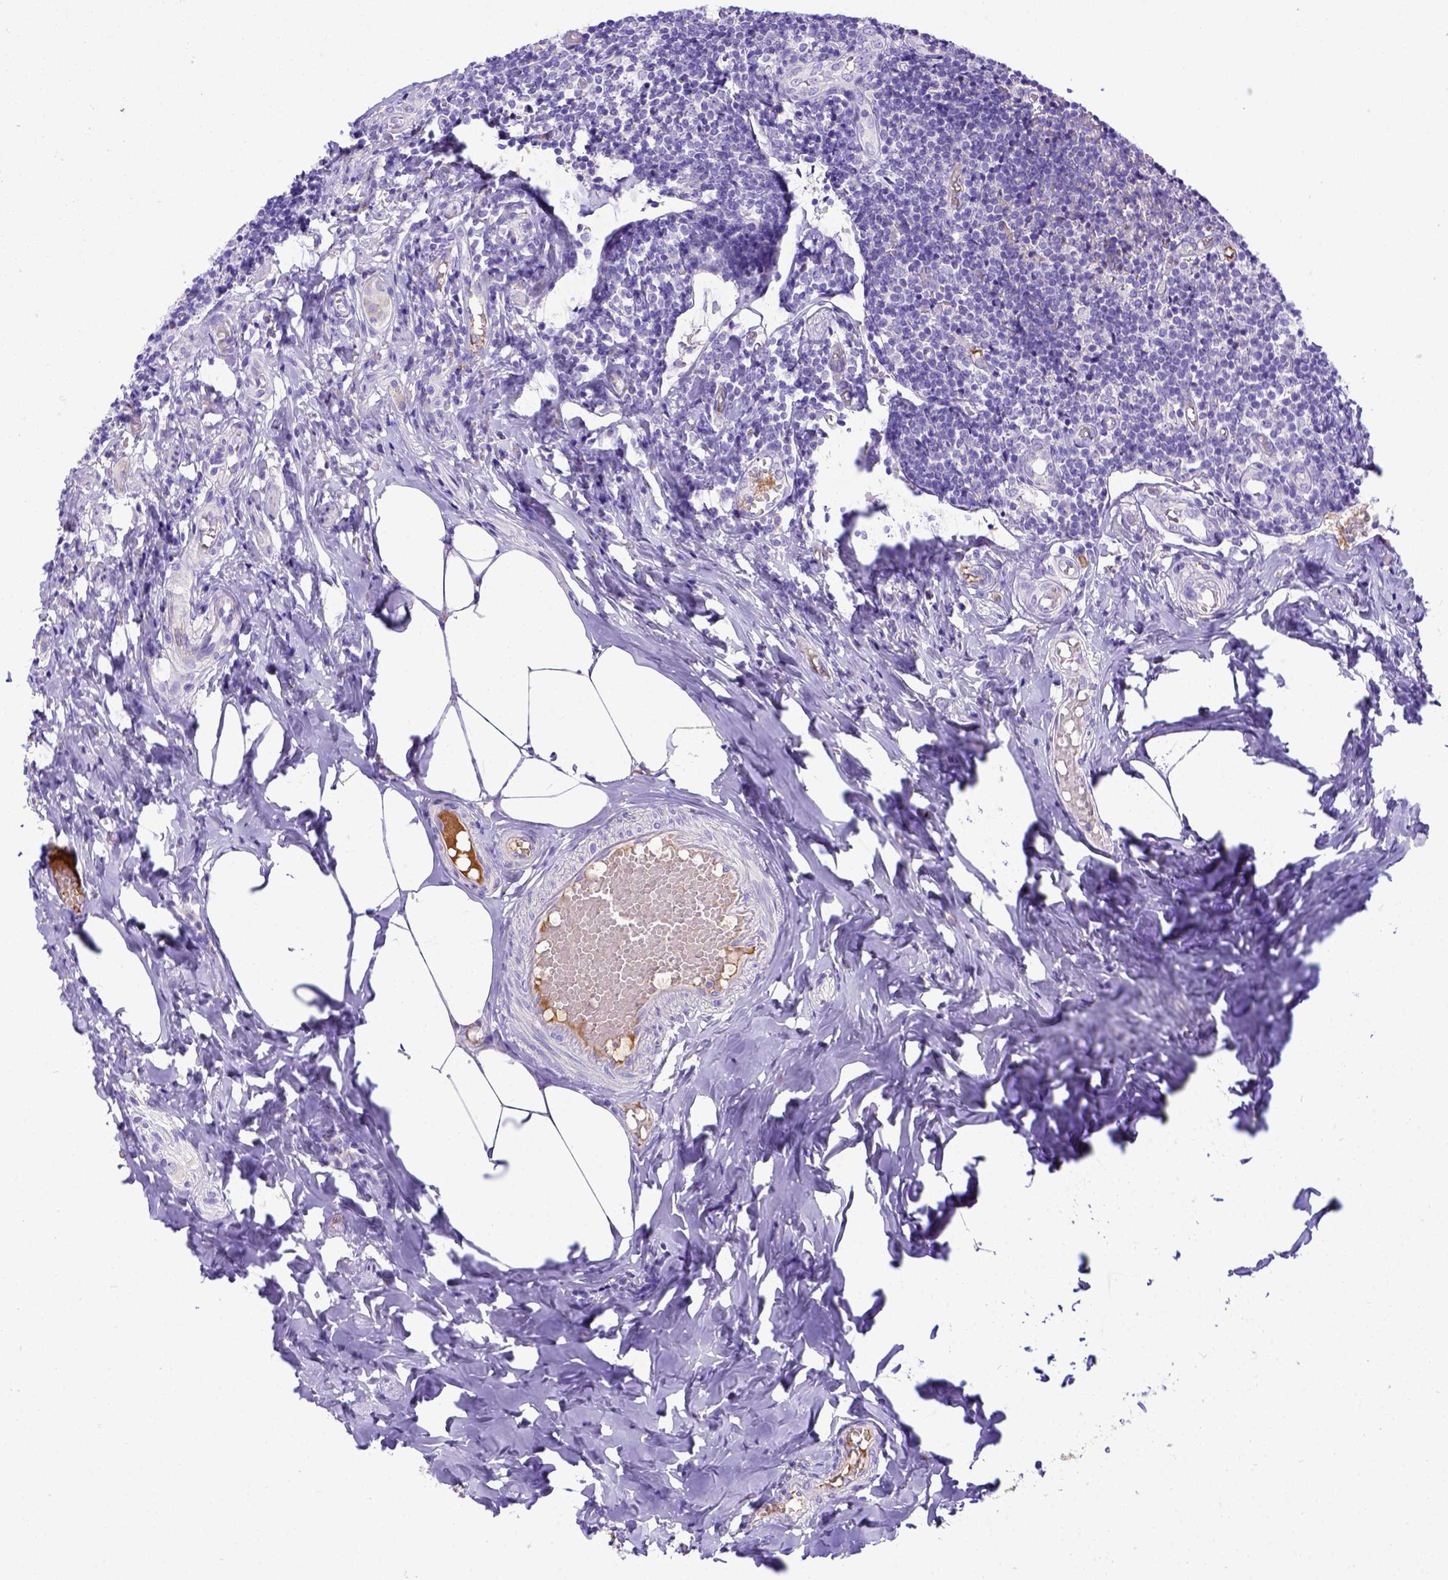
{"staining": {"intensity": "negative", "quantity": "none", "location": "none"}, "tissue": "appendix", "cell_type": "Glandular cells", "image_type": "normal", "snomed": [{"axis": "morphology", "description": "Normal tissue, NOS"}, {"axis": "topography", "description": "Appendix"}], "caption": "This is an IHC photomicrograph of unremarkable appendix. There is no positivity in glandular cells.", "gene": "CFAP300", "patient": {"sex": "female", "age": 32}}